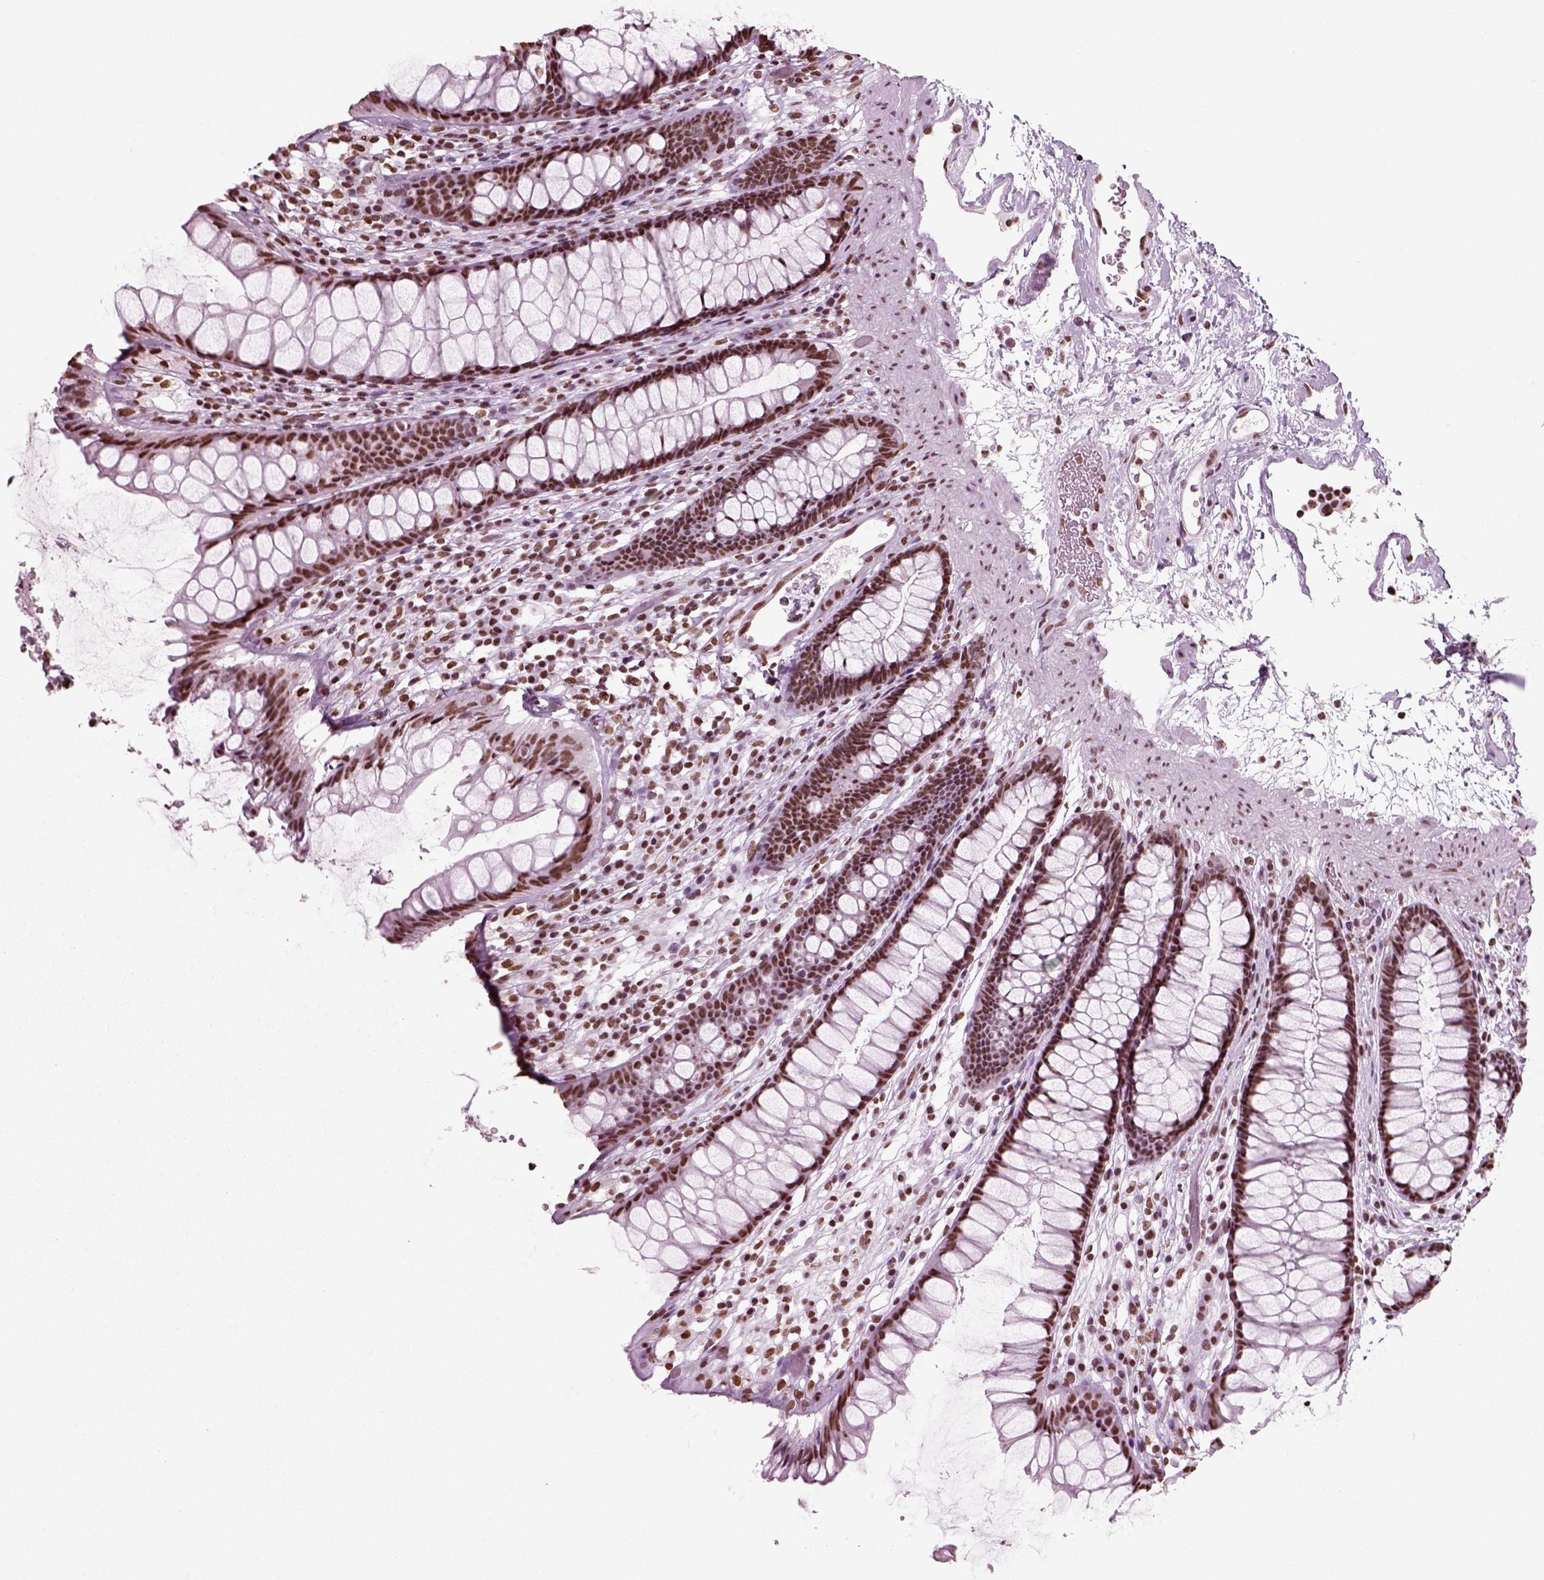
{"staining": {"intensity": "strong", "quantity": ">75%", "location": "nuclear"}, "tissue": "rectum", "cell_type": "Glandular cells", "image_type": "normal", "snomed": [{"axis": "morphology", "description": "Normal tissue, NOS"}, {"axis": "topography", "description": "Rectum"}], "caption": "Normal rectum shows strong nuclear expression in about >75% of glandular cells, visualized by immunohistochemistry. The staining was performed using DAB to visualize the protein expression in brown, while the nuclei were stained in blue with hematoxylin (Magnification: 20x).", "gene": "POLR1H", "patient": {"sex": "male", "age": 72}}